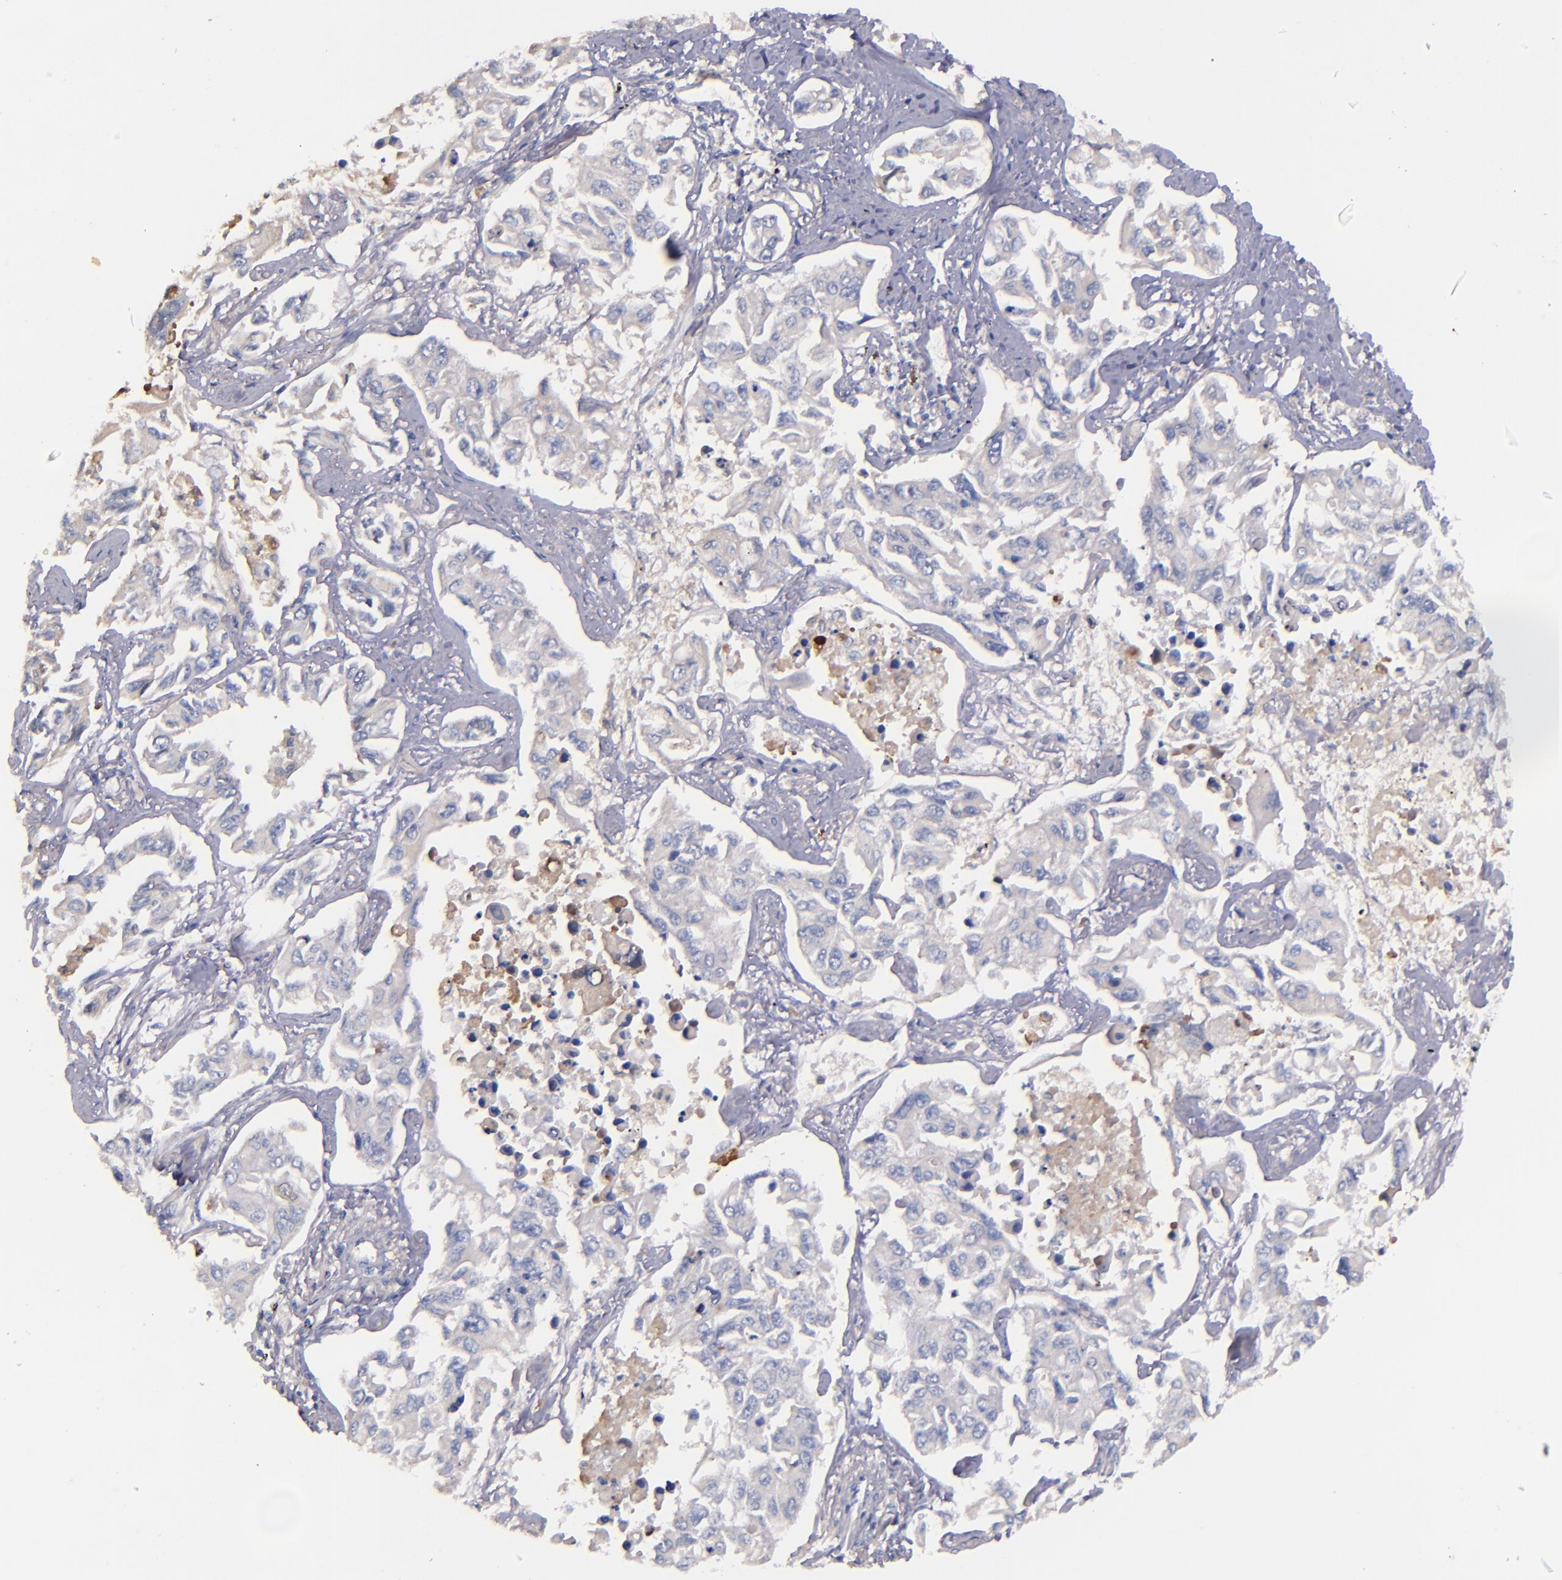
{"staining": {"intensity": "weak", "quantity": "<25%", "location": "cytoplasmic/membranous"}, "tissue": "lung cancer", "cell_type": "Tumor cells", "image_type": "cancer", "snomed": [{"axis": "morphology", "description": "Adenocarcinoma, NOS"}, {"axis": "topography", "description": "Lung"}], "caption": "This is an IHC micrograph of adenocarcinoma (lung). There is no staining in tumor cells.", "gene": "KNG1", "patient": {"sex": "male", "age": 64}}